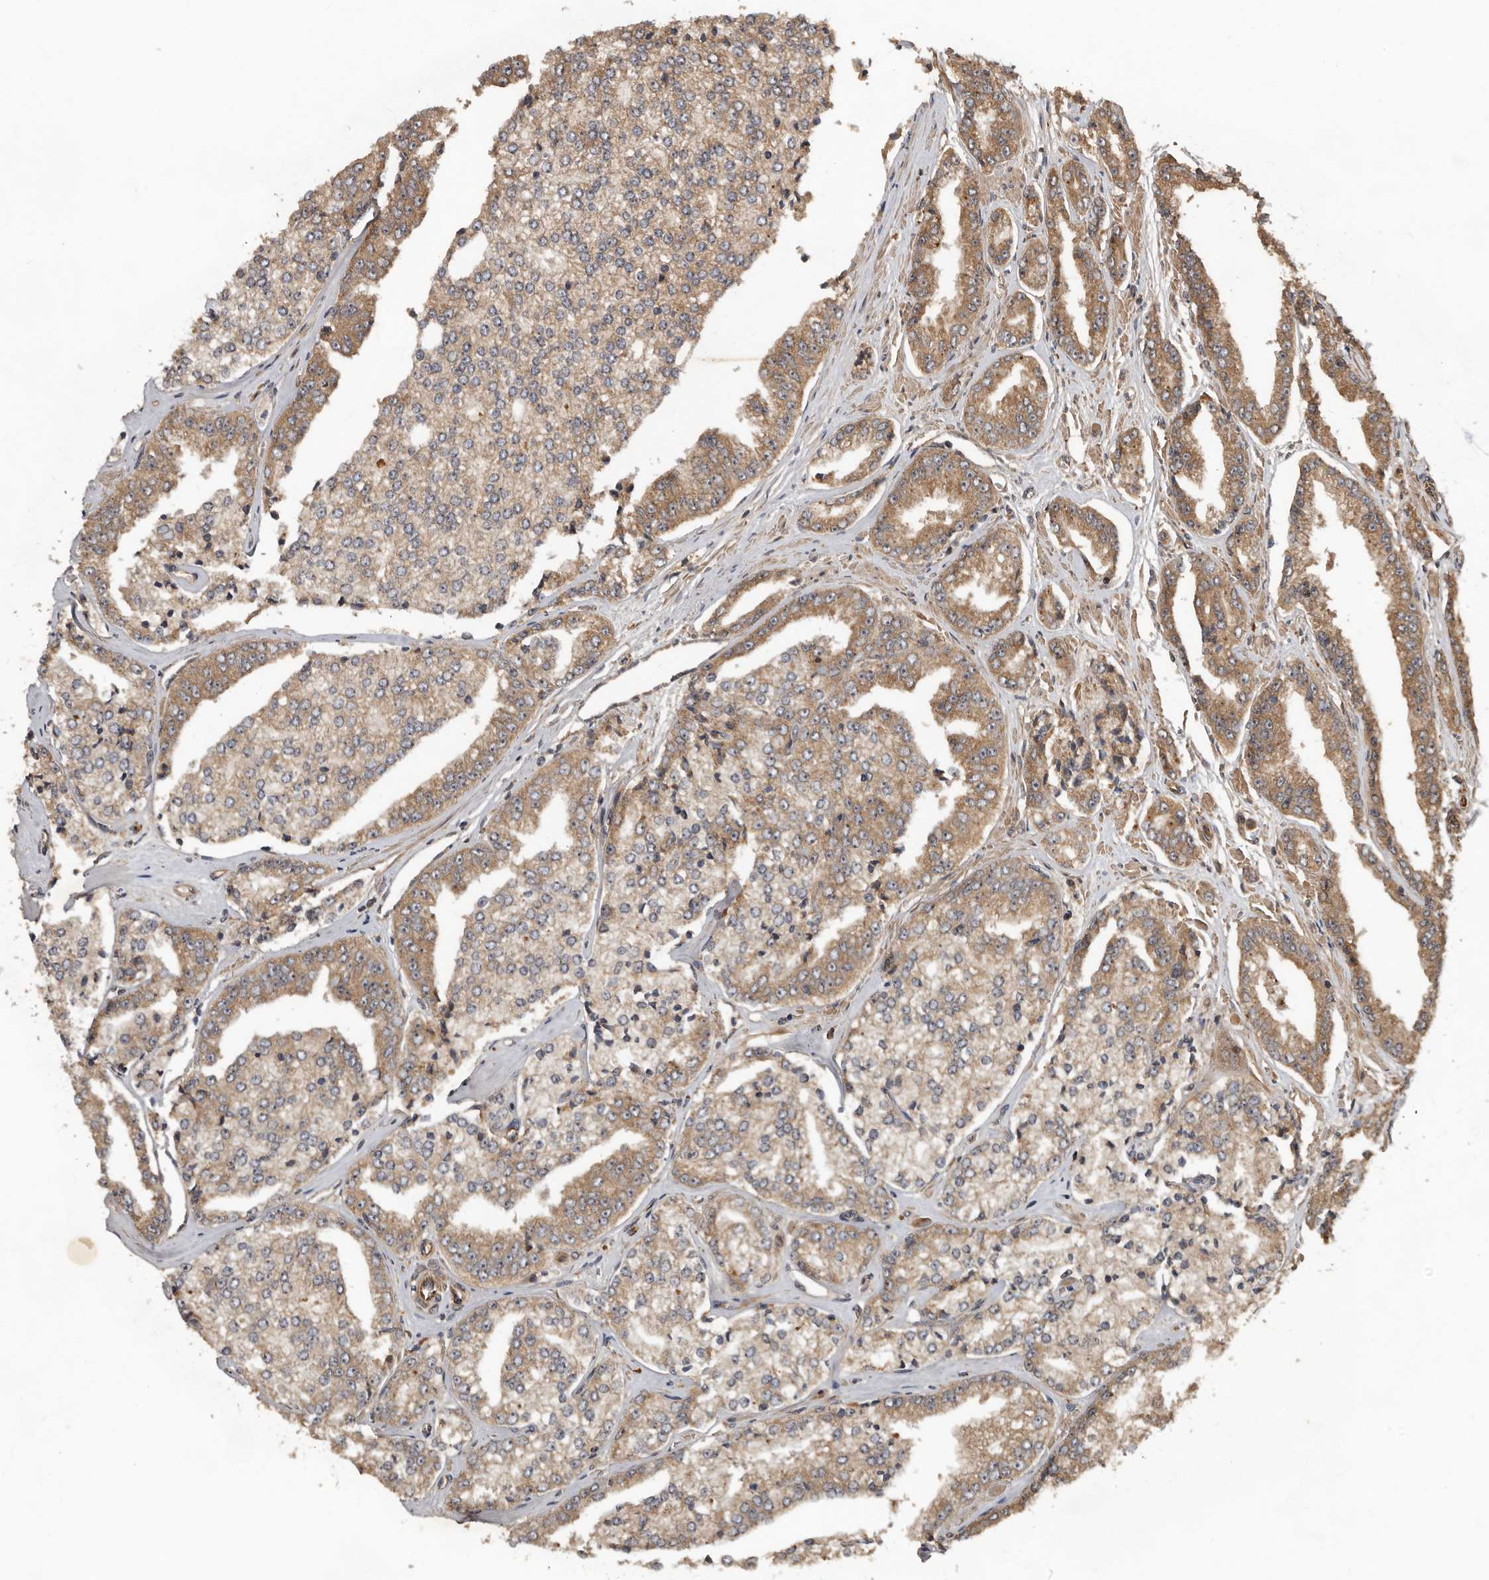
{"staining": {"intensity": "moderate", "quantity": ">75%", "location": "cytoplasmic/membranous"}, "tissue": "prostate cancer", "cell_type": "Tumor cells", "image_type": "cancer", "snomed": [{"axis": "morphology", "description": "Adenocarcinoma, High grade"}, {"axis": "topography", "description": "Prostate"}], "caption": "Brown immunohistochemical staining in prostate cancer (high-grade adenocarcinoma) exhibits moderate cytoplasmic/membranous expression in about >75% of tumor cells.", "gene": "STK36", "patient": {"sex": "male", "age": 71}}